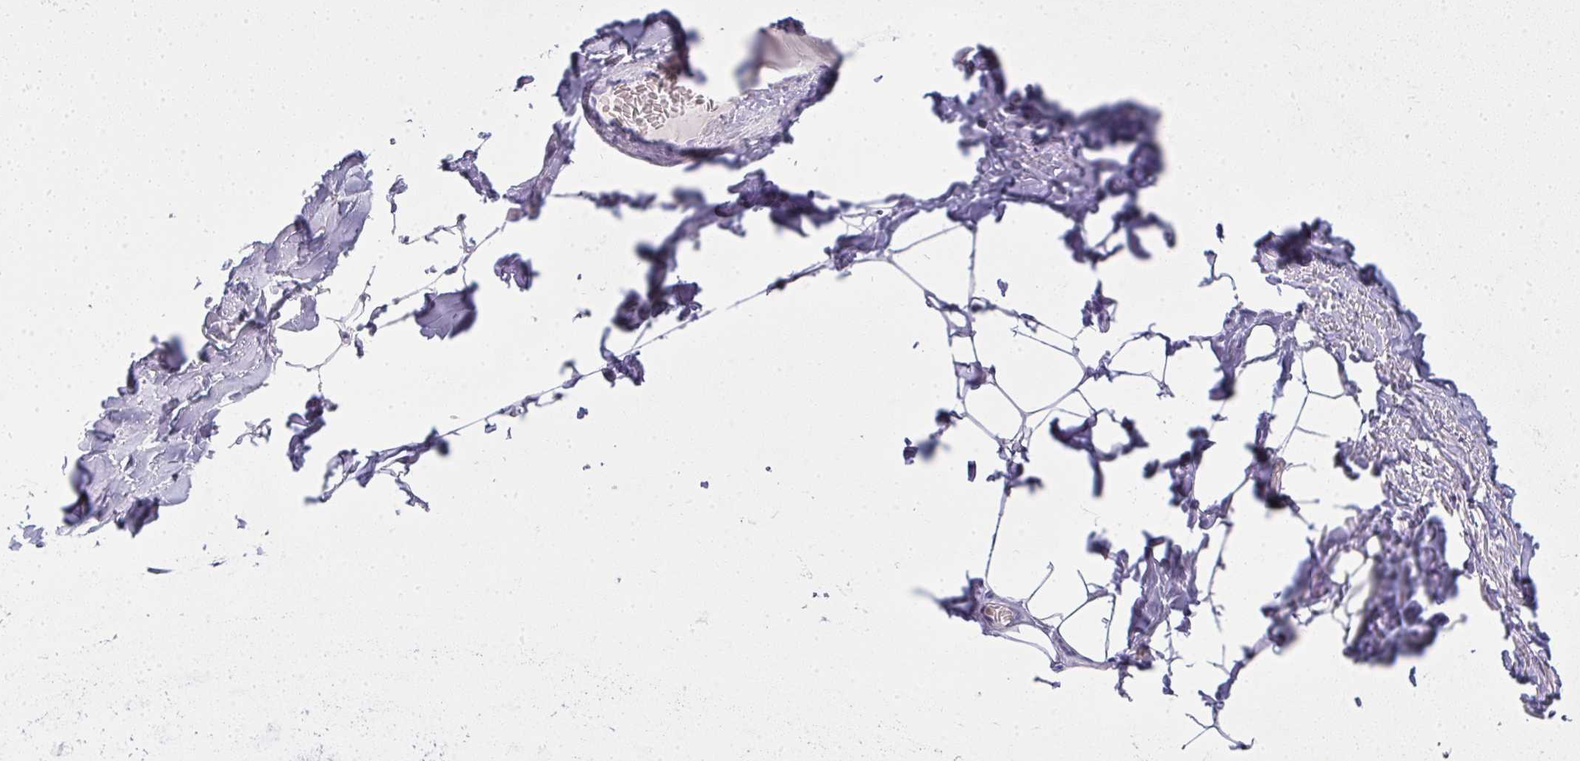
{"staining": {"intensity": "negative", "quantity": "none", "location": "none"}, "tissue": "adipose tissue", "cell_type": "Adipocytes", "image_type": "normal", "snomed": [{"axis": "morphology", "description": "Normal tissue, NOS"}, {"axis": "topography", "description": "Cartilage tissue"}, {"axis": "topography", "description": "Bronchus"}, {"axis": "topography", "description": "Peripheral nerve tissue"}], "caption": "A high-resolution histopathology image shows IHC staining of normal adipose tissue, which shows no significant positivity in adipocytes.", "gene": "ZNF182", "patient": {"sex": "male", "age": 67}}